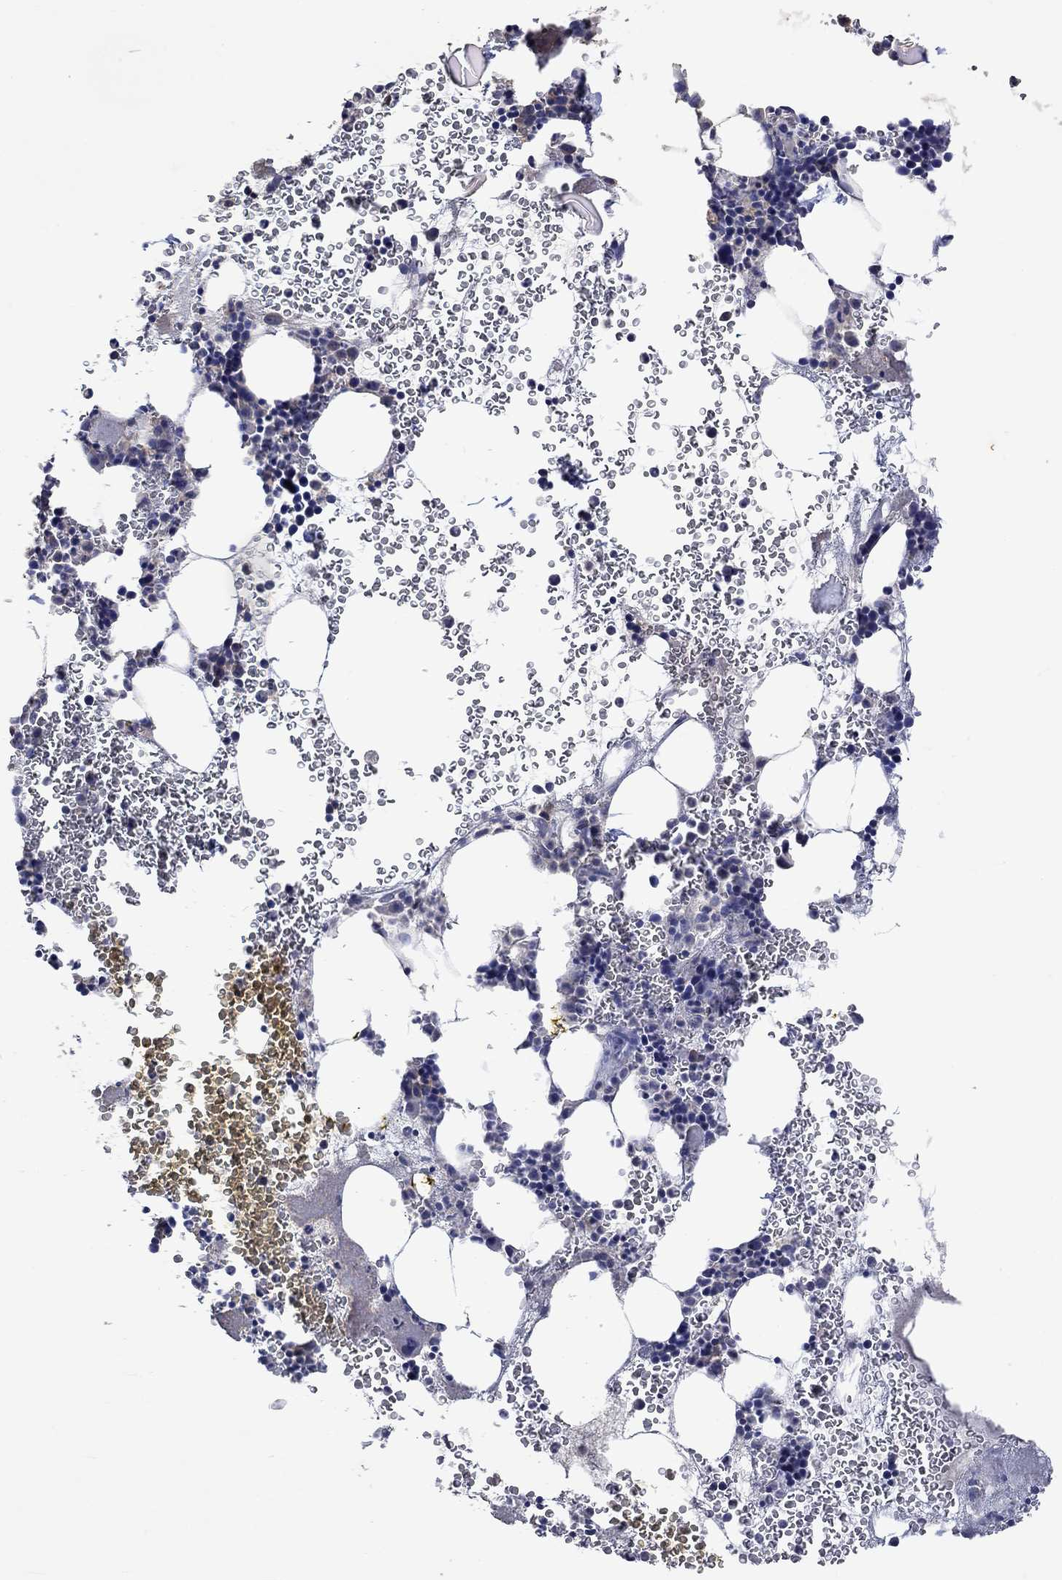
{"staining": {"intensity": "weak", "quantity": "<25%", "location": "cytoplasmic/membranous"}, "tissue": "bone marrow", "cell_type": "Hematopoietic cells", "image_type": "normal", "snomed": [{"axis": "morphology", "description": "Normal tissue, NOS"}, {"axis": "topography", "description": "Bone marrow"}], "caption": "DAB immunohistochemical staining of unremarkable human bone marrow shows no significant positivity in hematopoietic cells.", "gene": "PTPN20", "patient": {"sex": "male", "age": 44}}